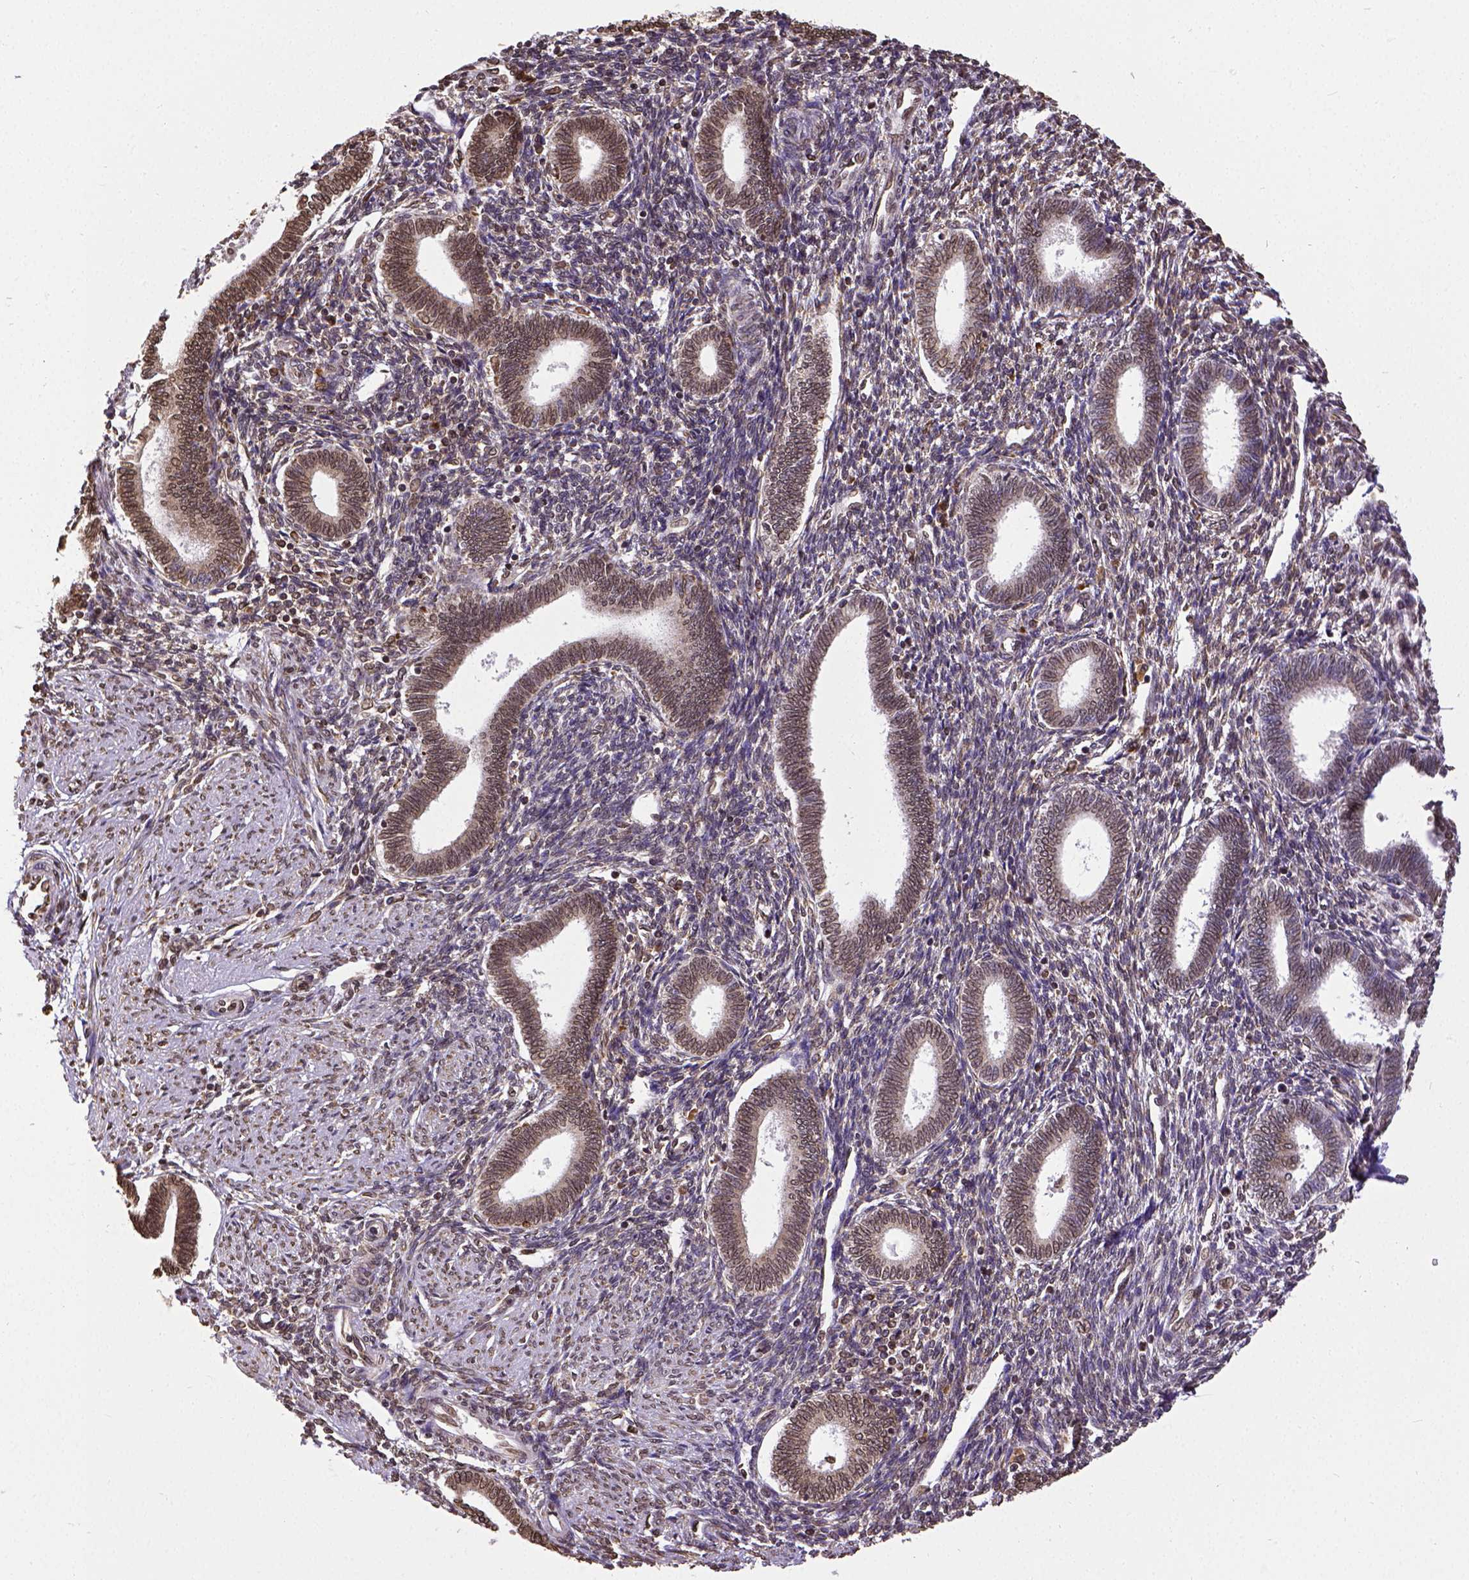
{"staining": {"intensity": "moderate", "quantity": "25%-75%", "location": "cytoplasmic/membranous,nuclear"}, "tissue": "endometrium", "cell_type": "Cells in endometrial stroma", "image_type": "normal", "snomed": [{"axis": "morphology", "description": "Normal tissue, NOS"}, {"axis": "topography", "description": "Endometrium"}], "caption": "Moderate cytoplasmic/membranous,nuclear staining for a protein is appreciated in approximately 25%-75% of cells in endometrial stroma of normal endometrium using immunohistochemistry (IHC).", "gene": "MTDH", "patient": {"sex": "female", "age": 42}}